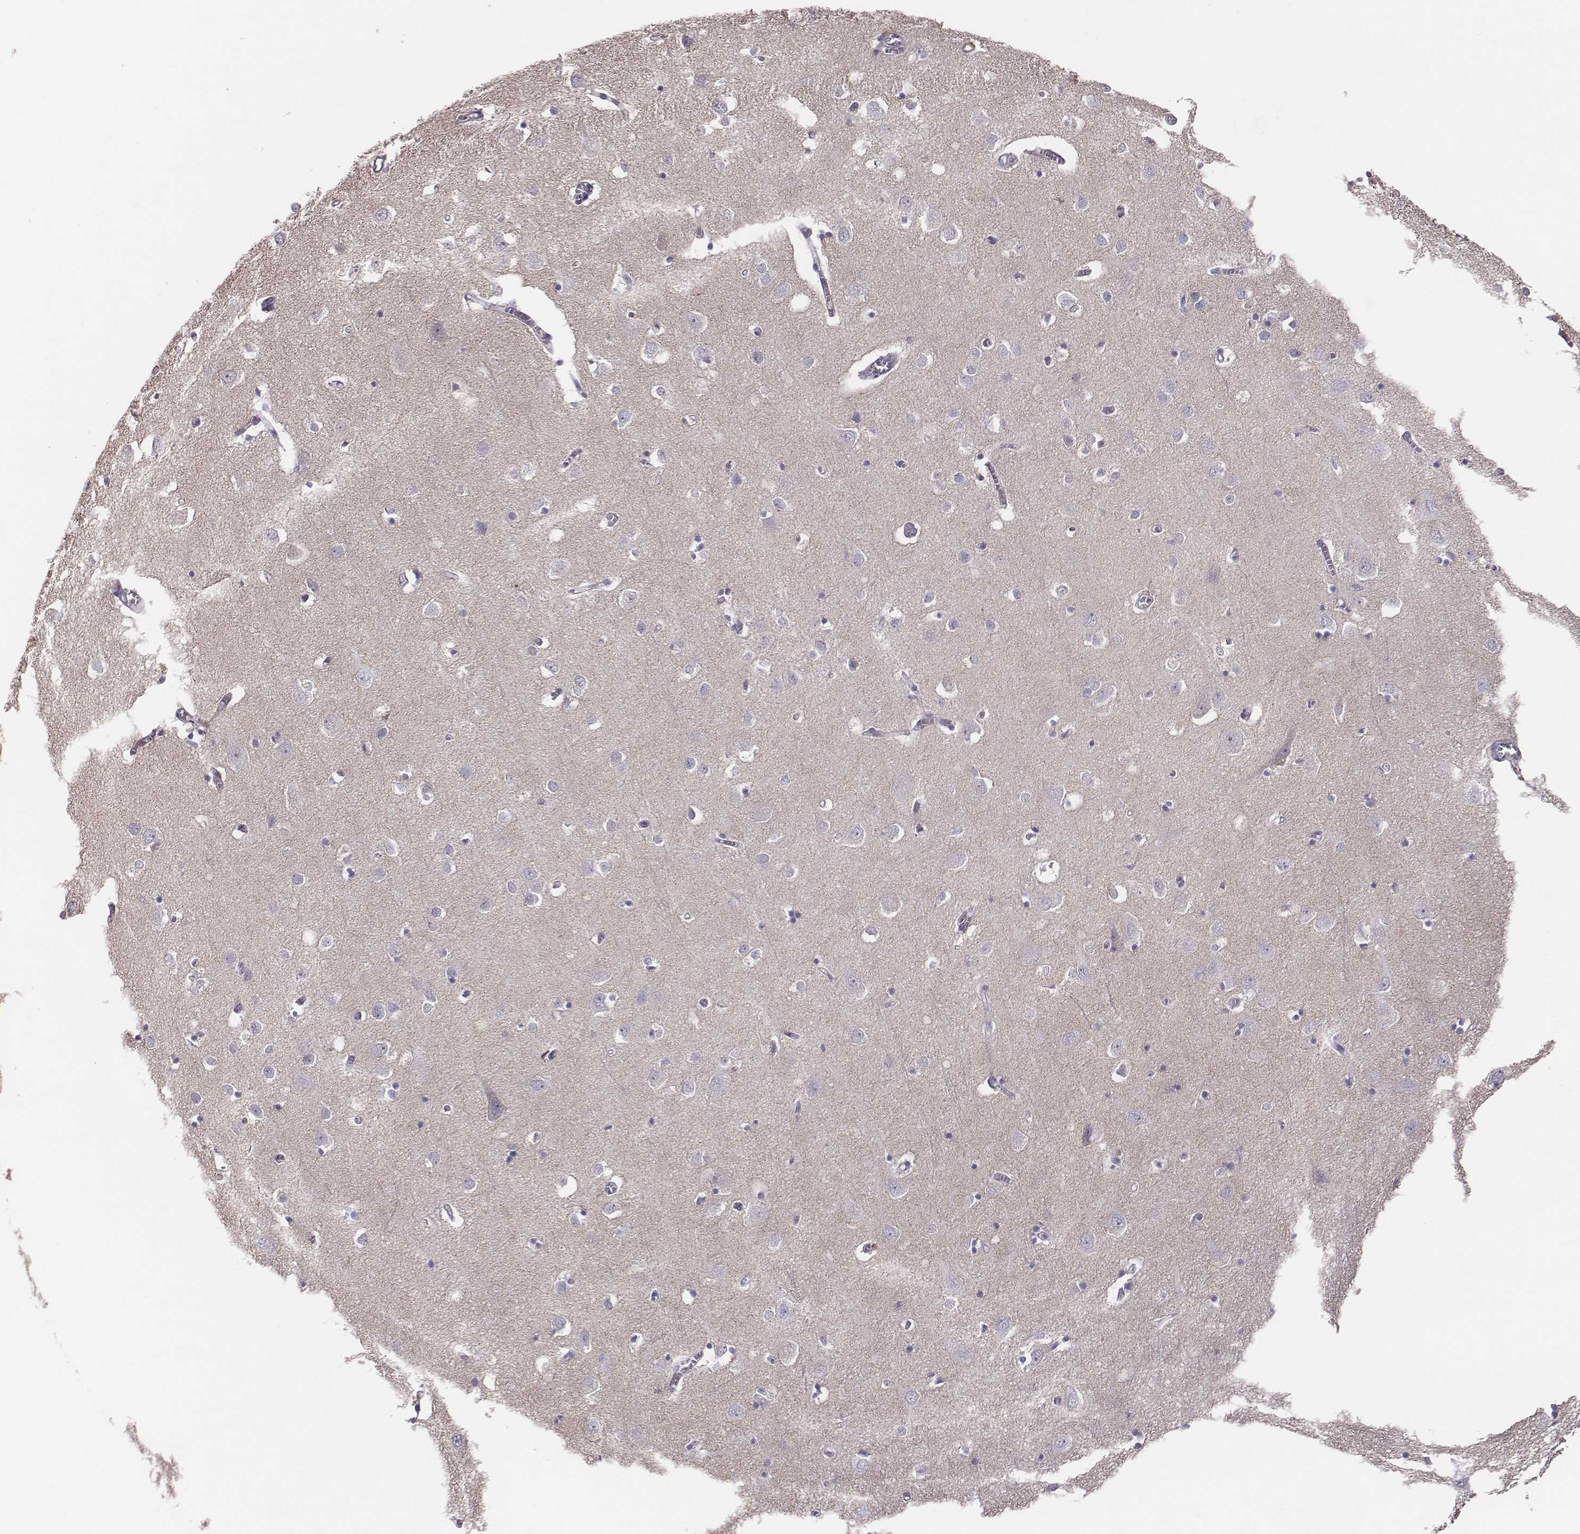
{"staining": {"intensity": "negative", "quantity": "none", "location": "none"}, "tissue": "cerebral cortex", "cell_type": "Endothelial cells", "image_type": "normal", "snomed": [{"axis": "morphology", "description": "Normal tissue, NOS"}, {"axis": "topography", "description": "Cerebral cortex"}], "caption": "High power microscopy histopathology image of an immunohistochemistry (IHC) photomicrograph of unremarkable cerebral cortex, revealing no significant expression in endothelial cells.", "gene": "CACNG4", "patient": {"sex": "male", "age": 70}}